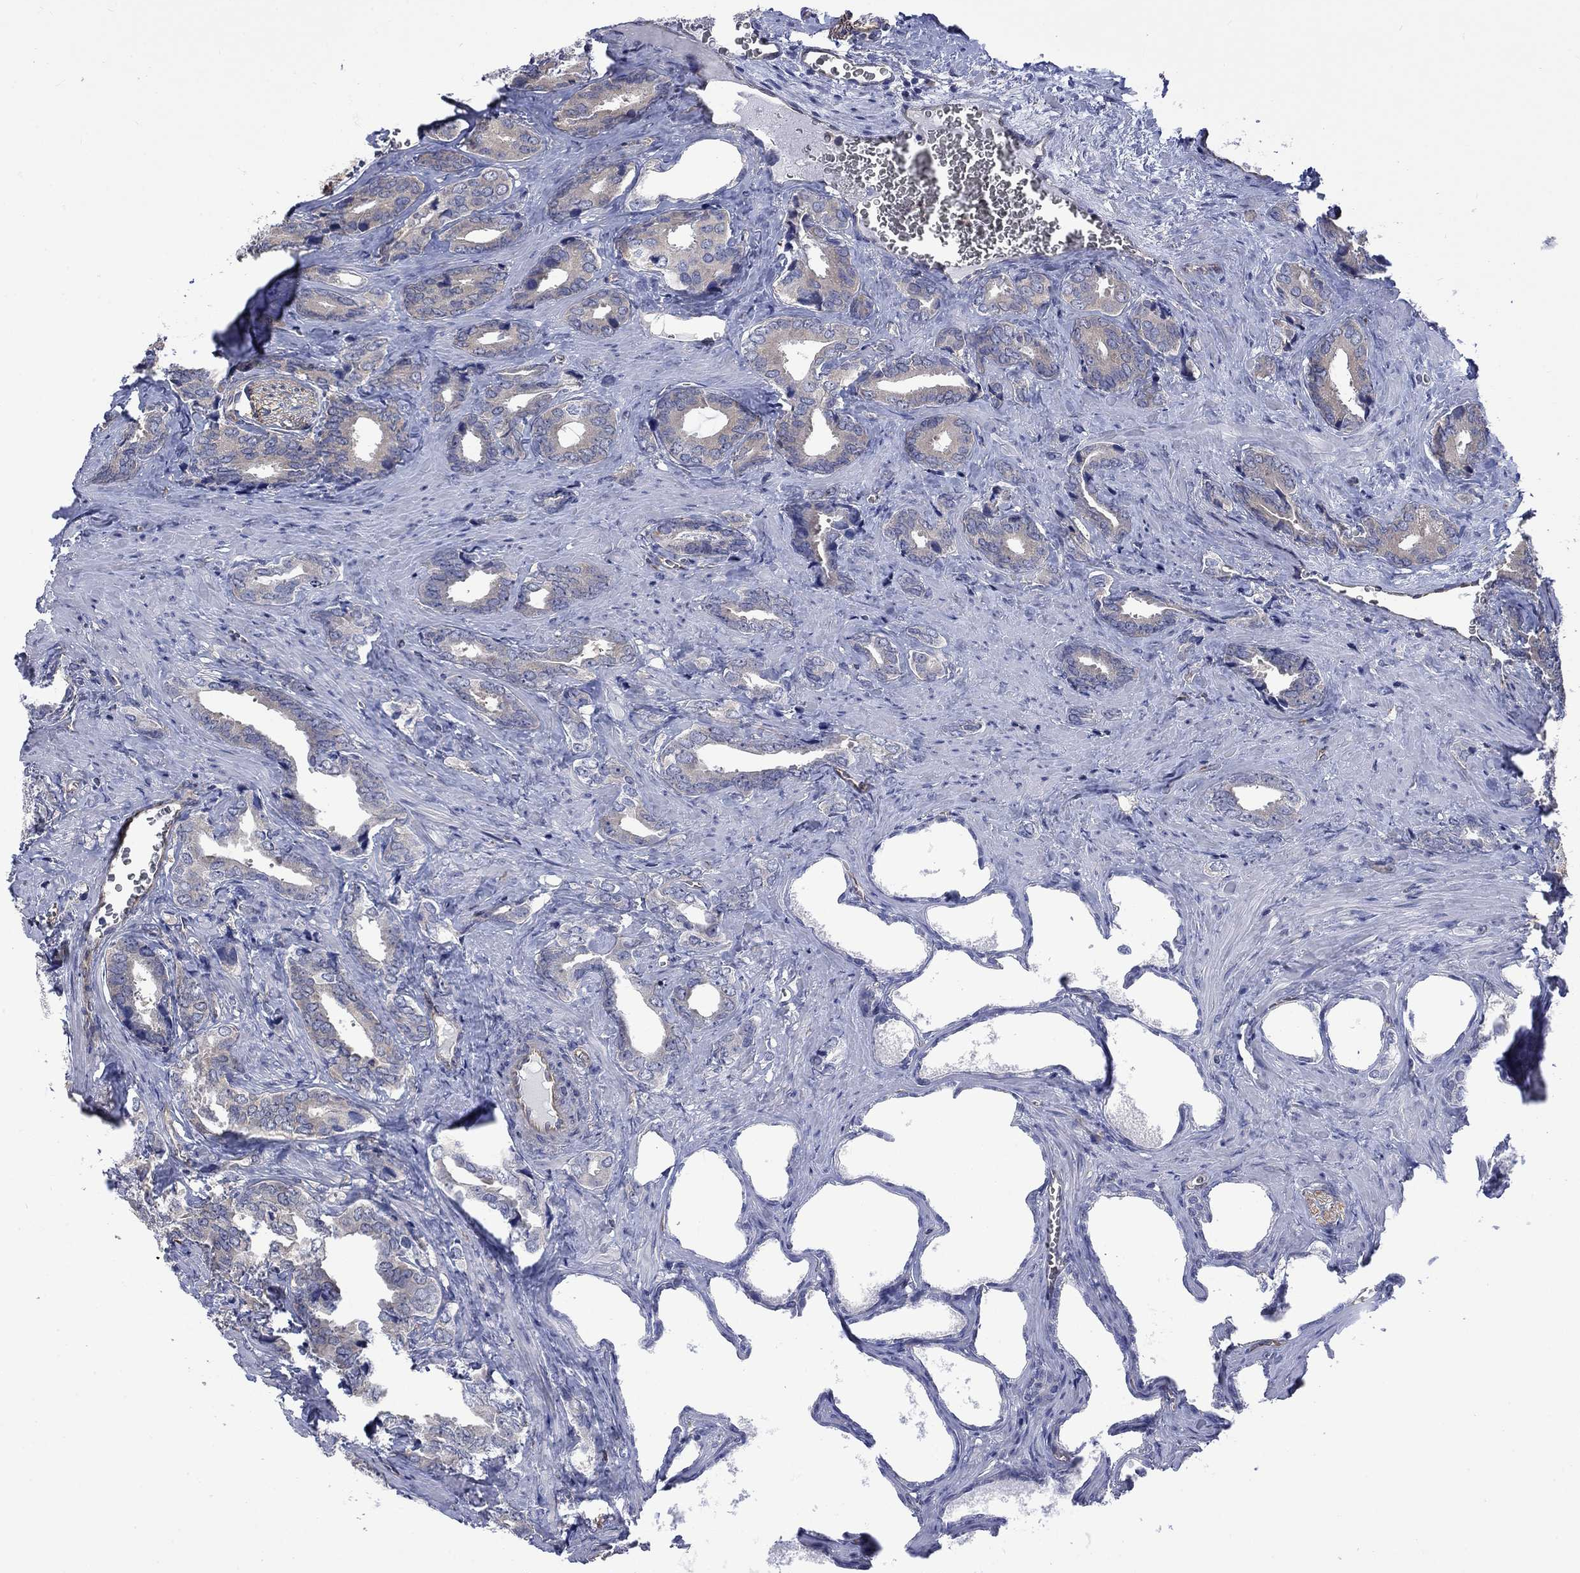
{"staining": {"intensity": "negative", "quantity": "none", "location": "none"}, "tissue": "prostate cancer", "cell_type": "Tumor cells", "image_type": "cancer", "snomed": [{"axis": "morphology", "description": "Adenocarcinoma, NOS"}, {"axis": "topography", "description": "Prostate"}], "caption": "DAB (3,3'-diaminobenzidine) immunohistochemical staining of human prostate cancer displays no significant positivity in tumor cells.", "gene": "CAMKK2", "patient": {"sex": "male", "age": 66}}